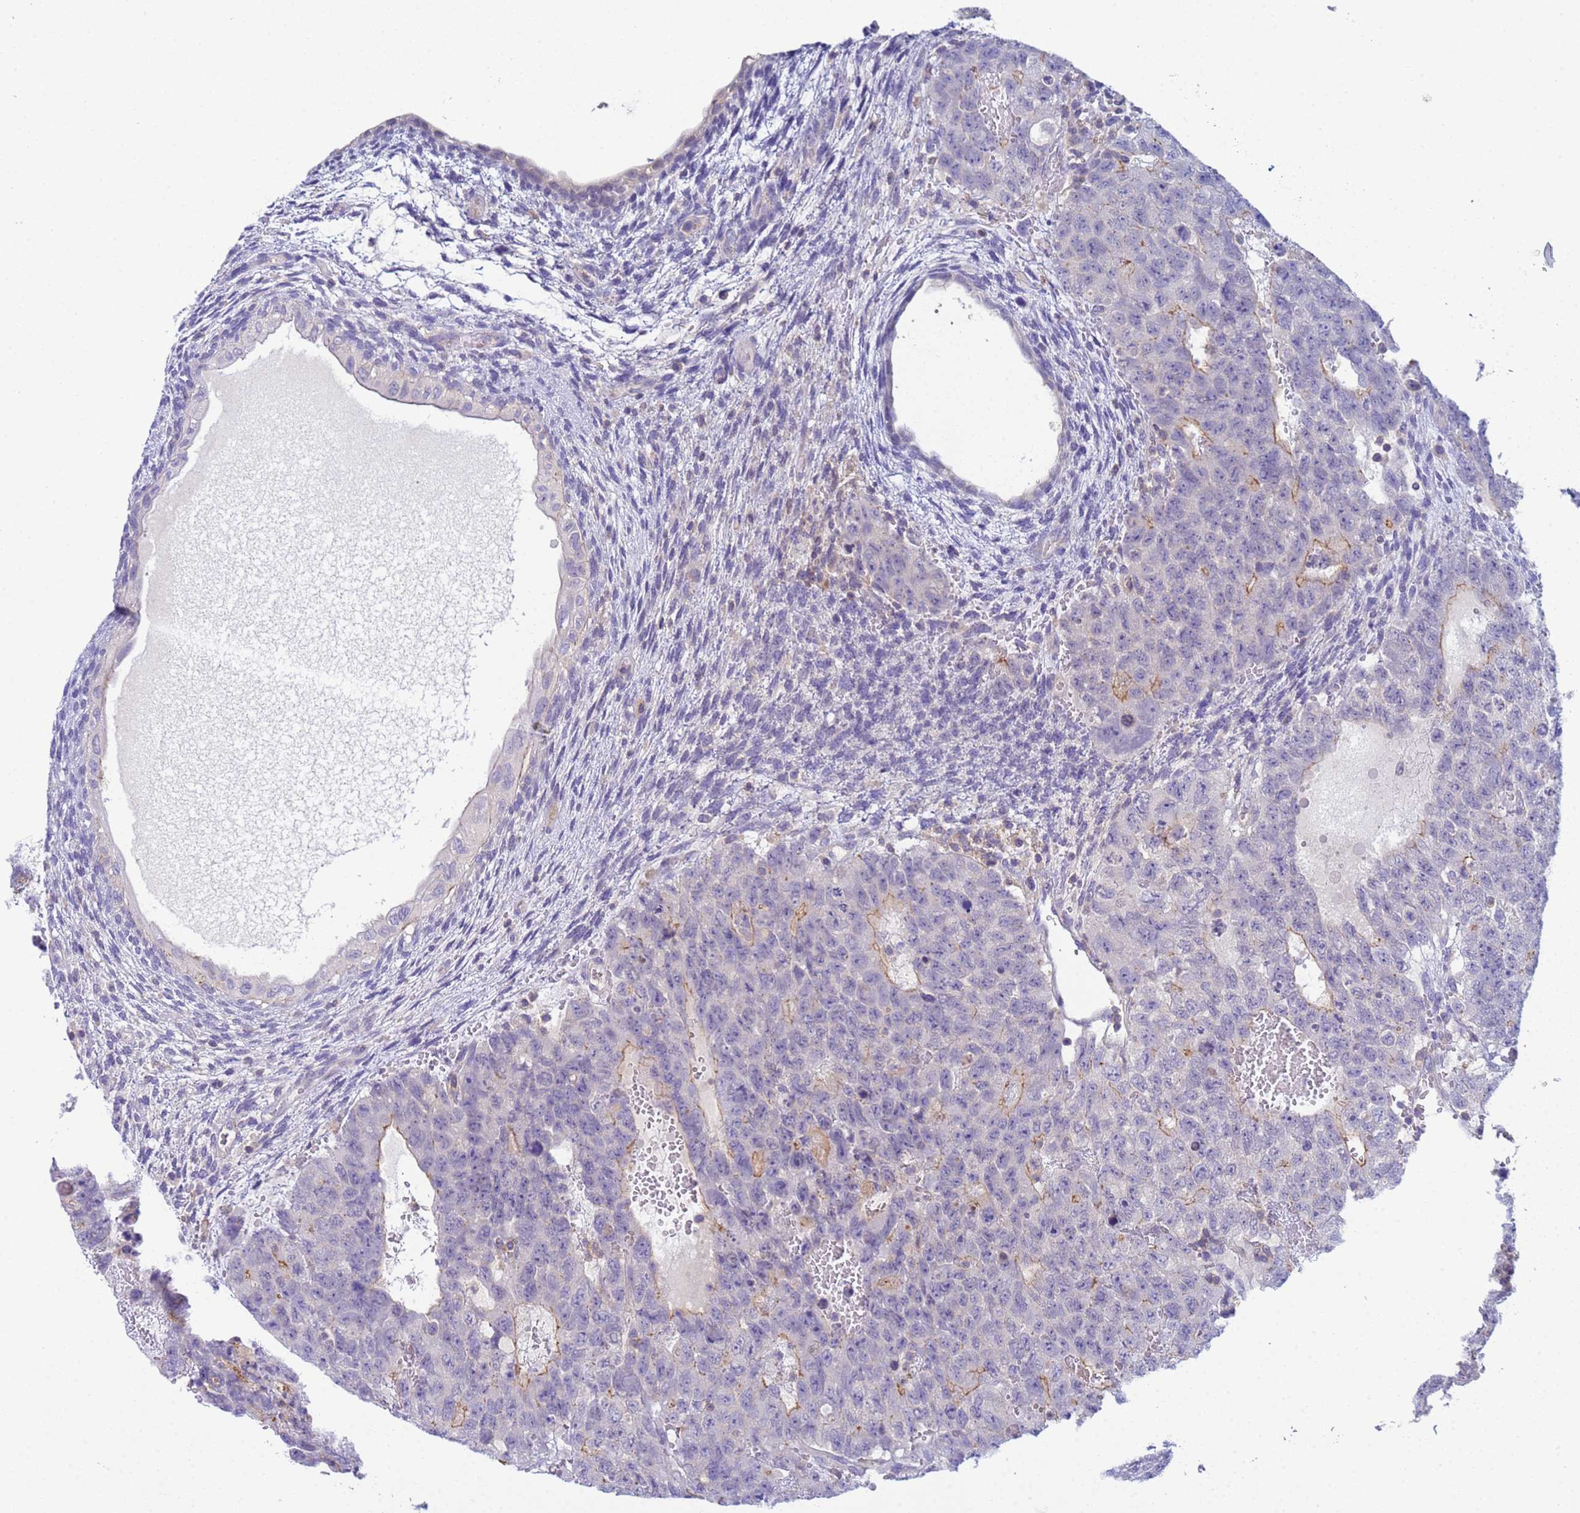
{"staining": {"intensity": "weak", "quantity": "<25%", "location": "cytoplasmic/membranous"}, "tissue": "testis cancer", "cell_type": "Tumor cells", "image_type": "cancer", "snomed": [{"axis": "morphology", "description": "Carcinoma, Embryonal, NOS"}, {"axis": "topography", "description": "Testis"}], "caption": "Testis embryonal carcinoma was stained to show a protein in brown. There is no significant staining in tumor cells.", "gene": "KLHL13", "patient": {"sex": "male", "age": 26}}